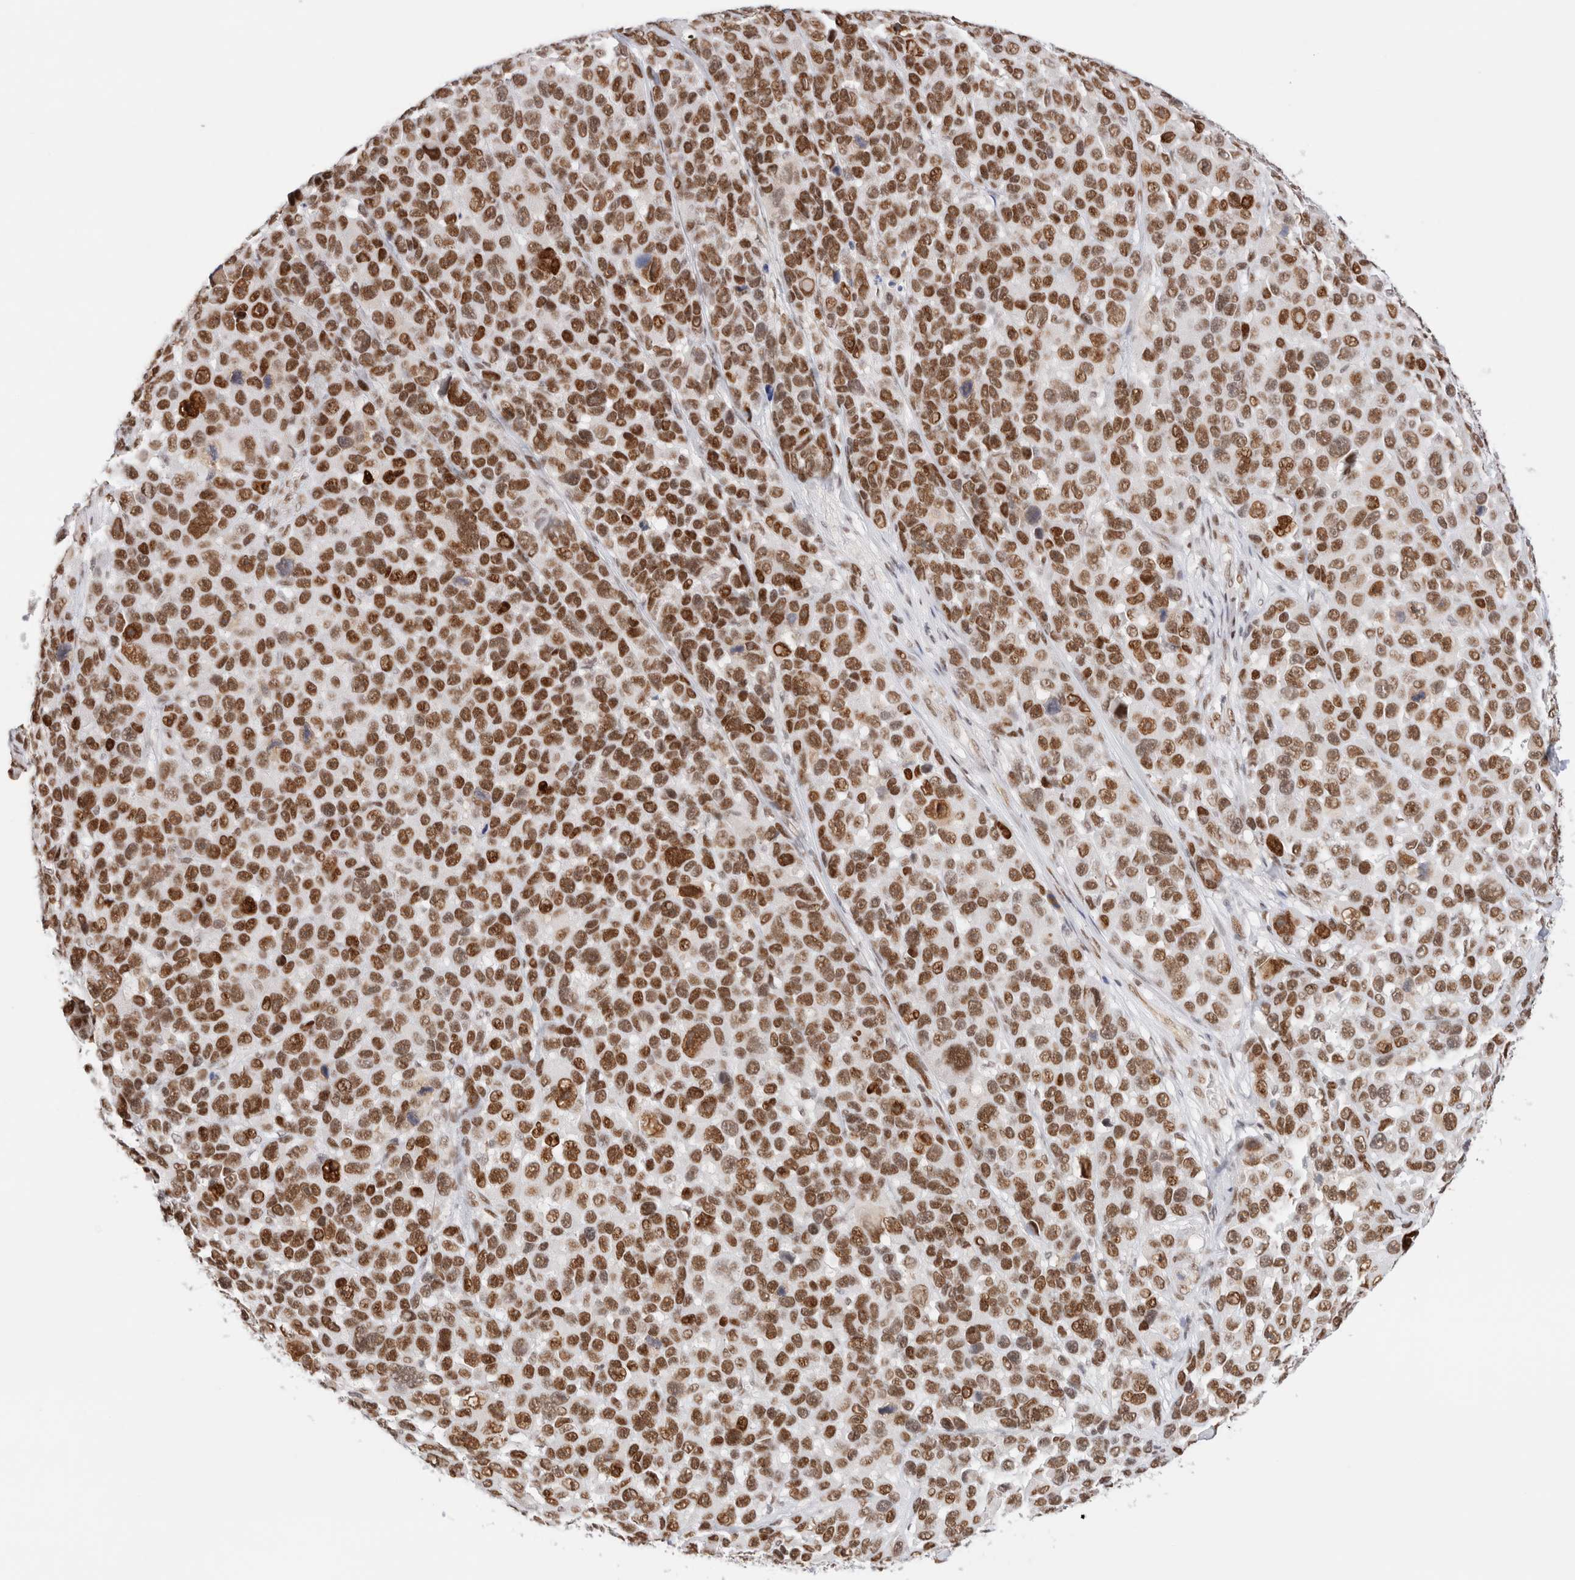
{"staining": {"intensity": "moderate", "quantity": ">75%", "location": "nuclear"}, "tissue": "melanoma", "cell_type": "Tumor cells", "image_type": "cancer", "snomed": [{"axis": "morphology", "description": "Malignant melanoma, NOS"}, {"axis": "topography", "description": "Skin"}], "caption": "Immunohistochemical staining of malignant melanoma exhibits medium levels of moderate nuclear positivity in approximately >75% of tumor cells. (IHC, brightfield microscopy, high magnification).", "gene": "ZNF282", "patient": {"sex": "male", "age": 53}}